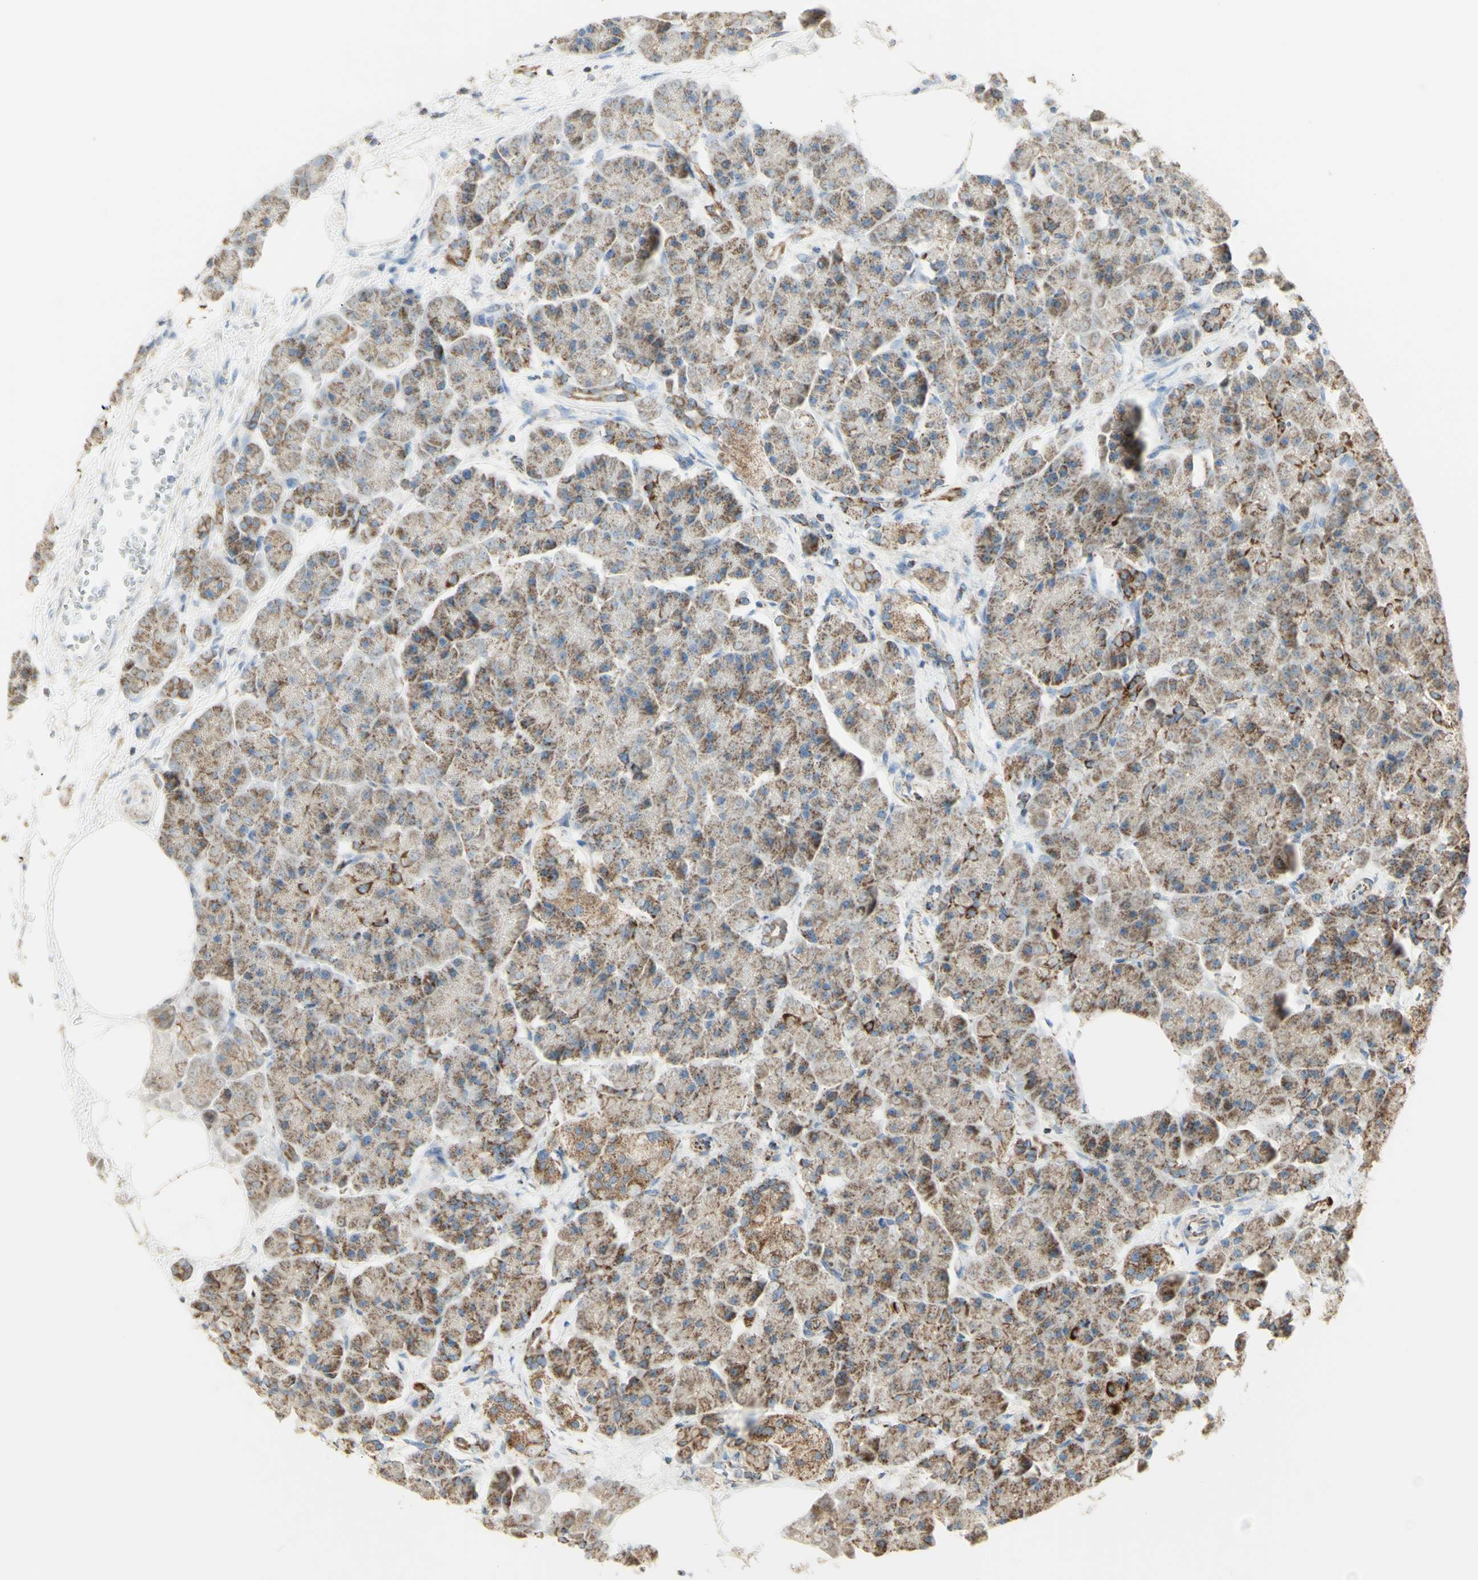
{"staining": {"intensity": "moderate", "quantity": ">75%", "location": "cytoplasmic/membranous"}, "tissue": "pancreas", "cell_type": "Exocrine glandular cells", "image_type": "normal", "snomed": [{"axis": "morphology", "description": "Normal tissue, NOS"}, {"axis": "topography", "description": "Pancreas"}], "caption": "A high-resolution histopathology image shows immunohistochemistry staining of unremarkable pancreas, which shows moderate cytoplasmic/membranous staining in about >75% of exocrine glandular cells. (brown staining indicates protein expression, while blue staining denotes nuclei).", "gene": "LETM1", "patient": {"sex": "female", "age": 70}}